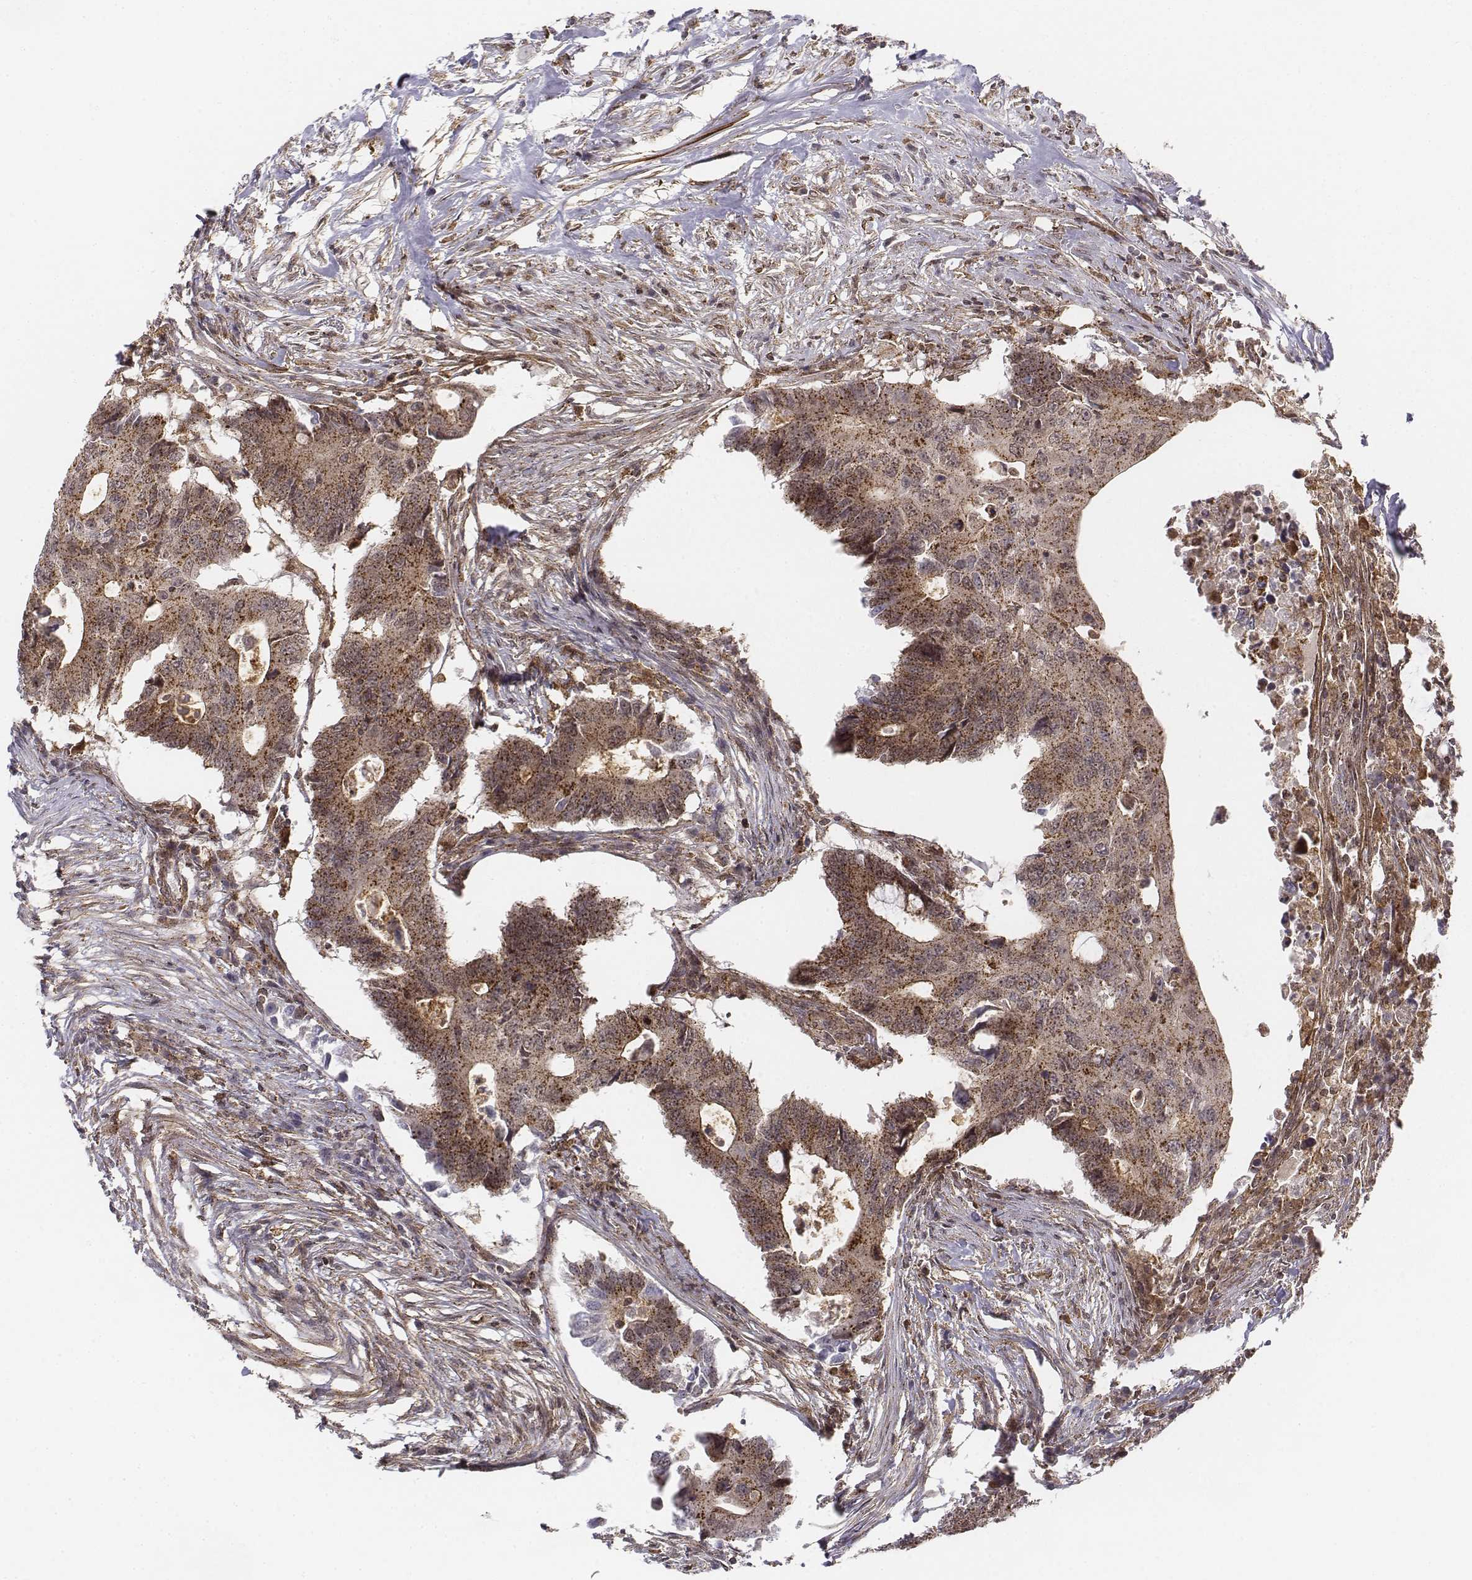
{"staining": {"intensity": "moderate", "quantity": ">75%", "location": "cytoplasmic/membranous"}, "tissue": "colorectal cancer", "cell_type": "Tumor cells", "image_type": "cancer", "snomed": [{"axis": "morphology", "description": "Adenocarcinoma, NOS"}, {"axis": "topography", "description": "Colon"}], "caption": "Brown immunohistochemical staining in human adenocarcinoma (colorectal) demonstrates moderate cytoplasmic/membranous expression in about >75% of tumor cells.", "gene": "ZFYVE19", "patient": {"sex": "male", "age": 71}}